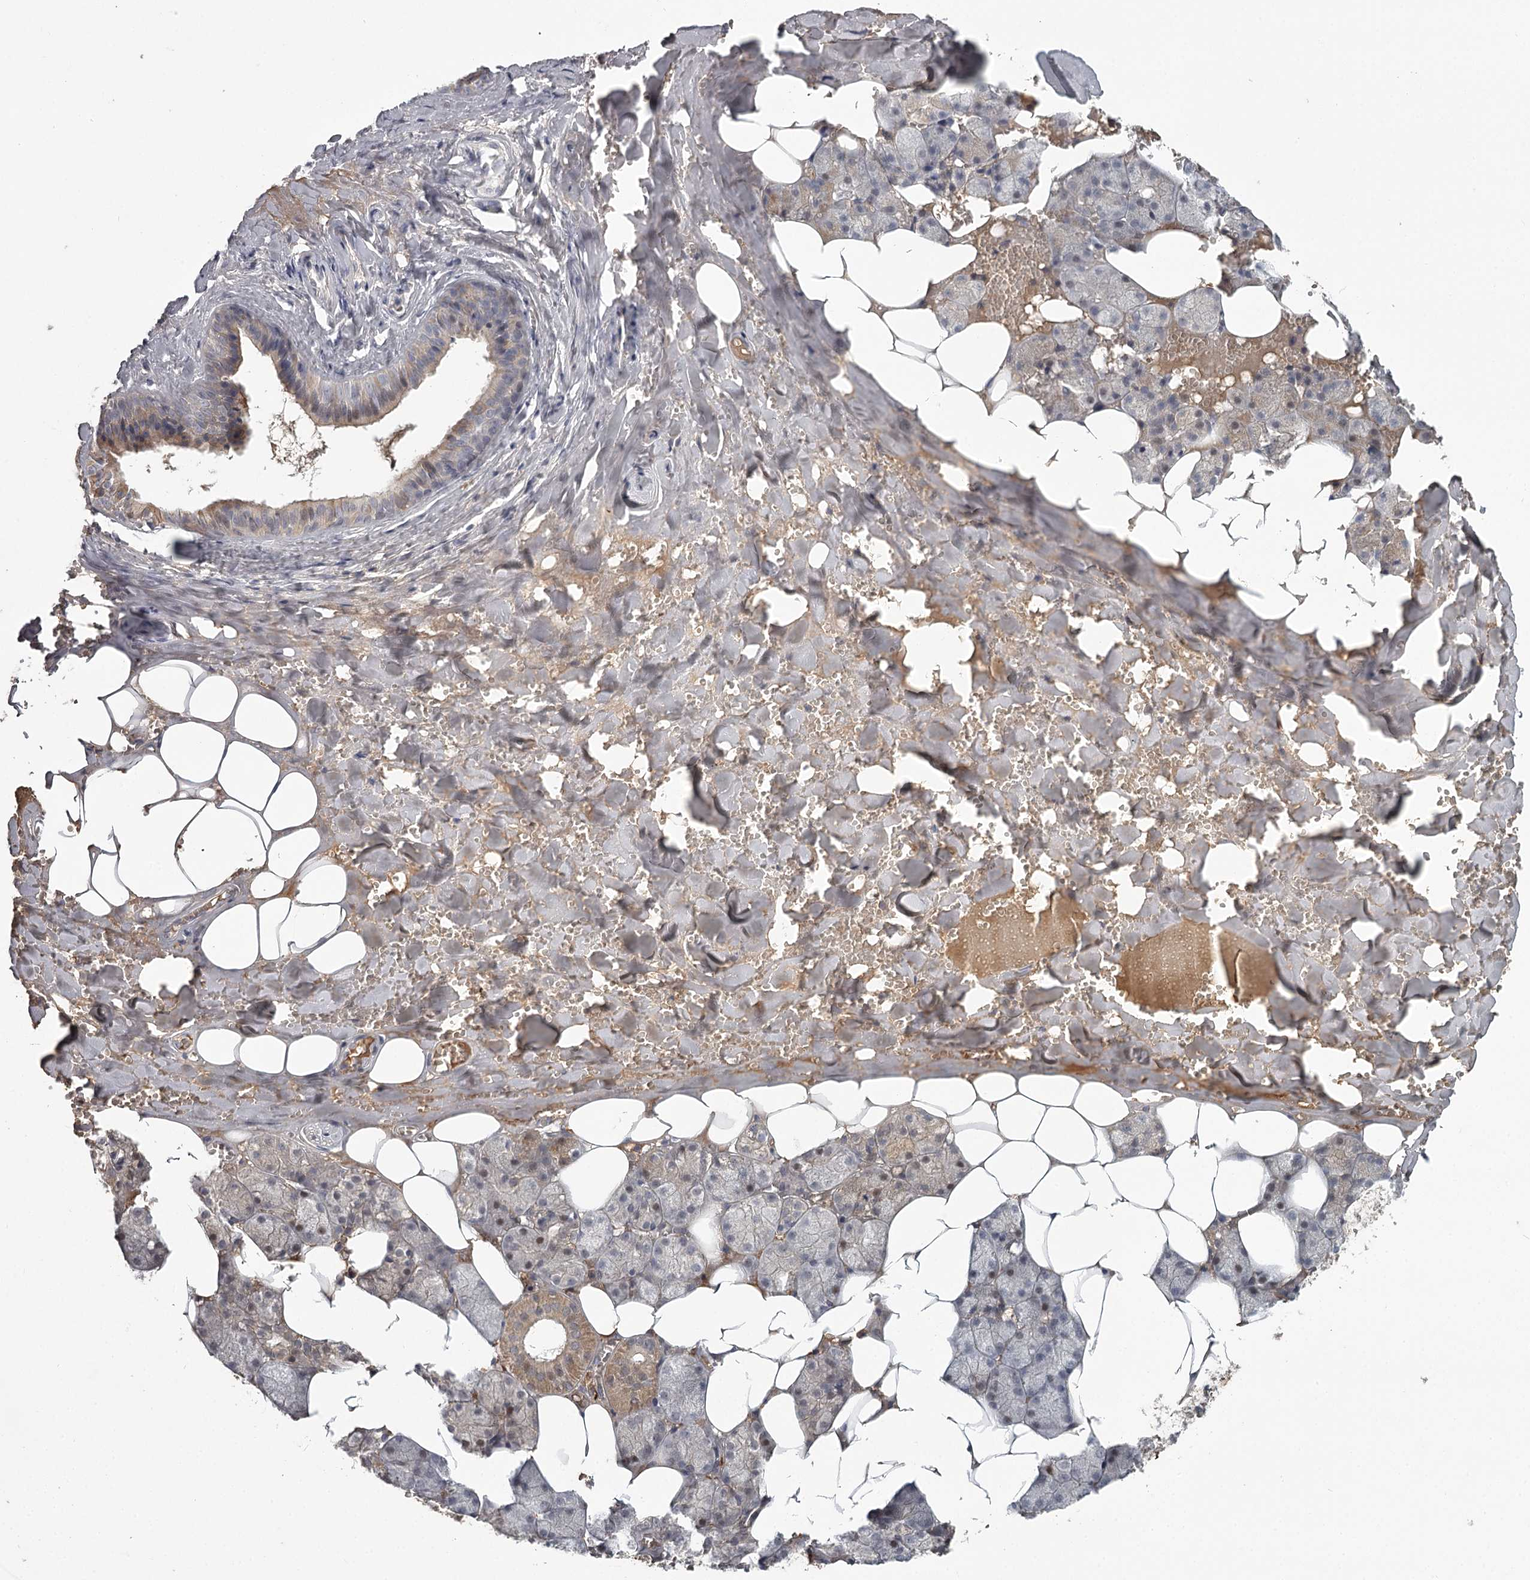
{"staining": {"intensity": "moderate", "quantity": "<25%", "location": "cytoplasmic/membranous"}, "tissue": "salivary gland", "cell_type": "Glandular cells", "image_type": "normal", "snomed": [{"axis": "morphology", "description": "Normal tissue, NOS"}, {"axis": "topography", "description": "Salivary gland"}], "caption": "Protein expression analysis of benign salivary gland displays moderate cytoplasmic/membranous positivity in about <25% of glandular cells. The staining is performed using DAB (3,3'-diaminobenzidine) brown chromogen to label protein expression. The nuclei are counter-stained blue using hematoxylin.", "gene": "DHRS9", "patient": {"sex": "male", "age": 62}}